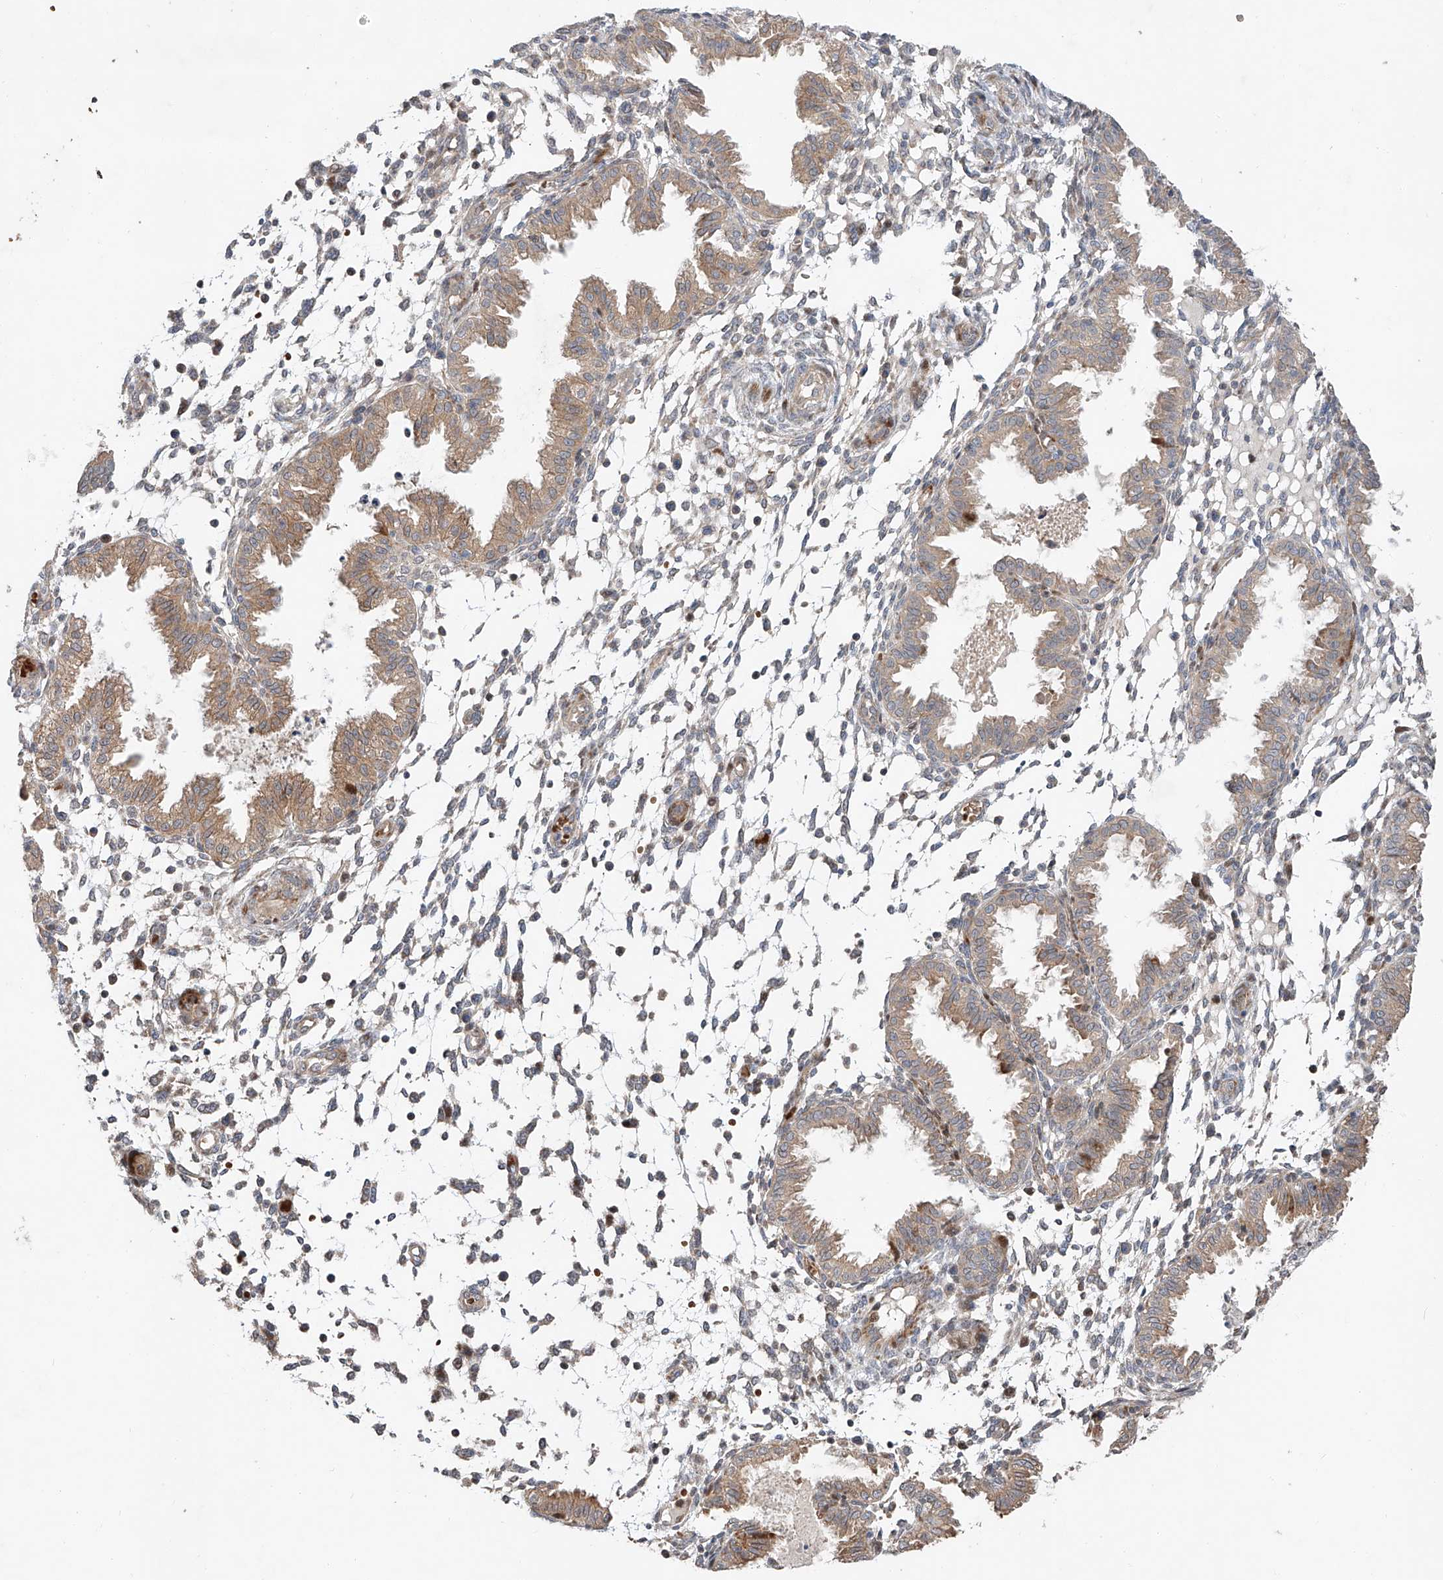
{"staining": {"intensity": "negative", "quantity": "none", "location": "none"}, "tissue": "endometrium", "cell_type": "Cells in endometrial stroma", "image_type": "normal", "snomed": [{"axis": "morphology", "description": "Normal tissue, NOS"}, {"axis": "topography", "description": "Endometrium"}], "caption": "Endometrium stained for a protein using immunohistochemistry exhibits no expression cells in endometrial stroma.", "gene": "USF3", "patient": {"sex": "female", "age": 33}}